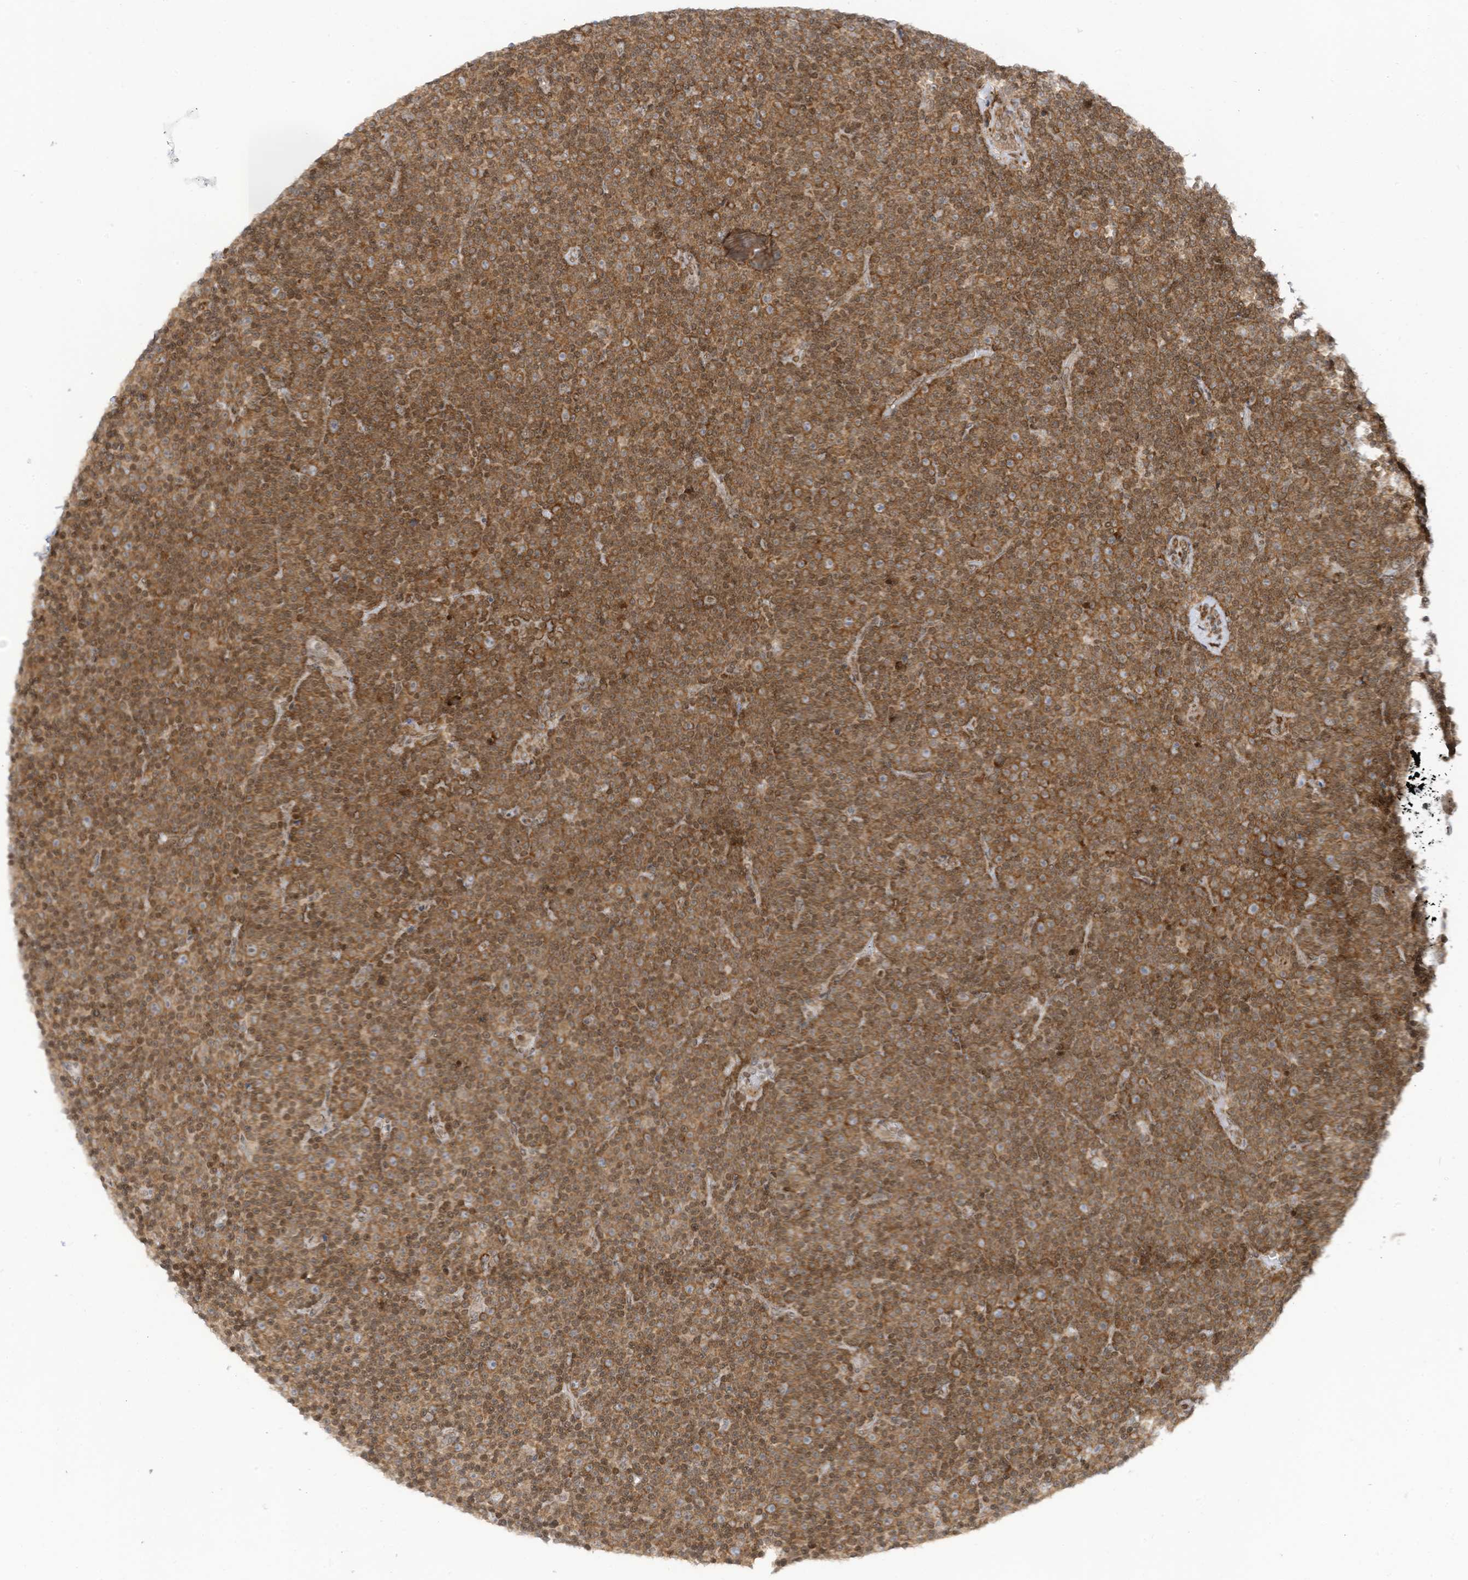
{"staining": {"intensity": "moderate", "quantity": ">75%", "location": "cytoplasmic/membranous,nuclear"}, "tissue": "lymphoma", "cell_type": "Tumor cells", "image_type": "cancer", "snomed": [{"axis": "morphology", "description": "Malignant lymphoma, non-Hodgkin's type, Low grade"}, {"axis": "topography", "description": "Lymph node"}], "caption": "A high-resolution image shows IHC staining of malignant lymphoma, non-Hodgkin's type (low-grade), which displays moderate cytoplasmic/membranous and nuclear expression in about >75% of tumor cells. The protein of interest is shown in brown color, while the nuclei are stained blue.", "gene": "EDF1", "patient": {"sex": "female", "age": 67}}